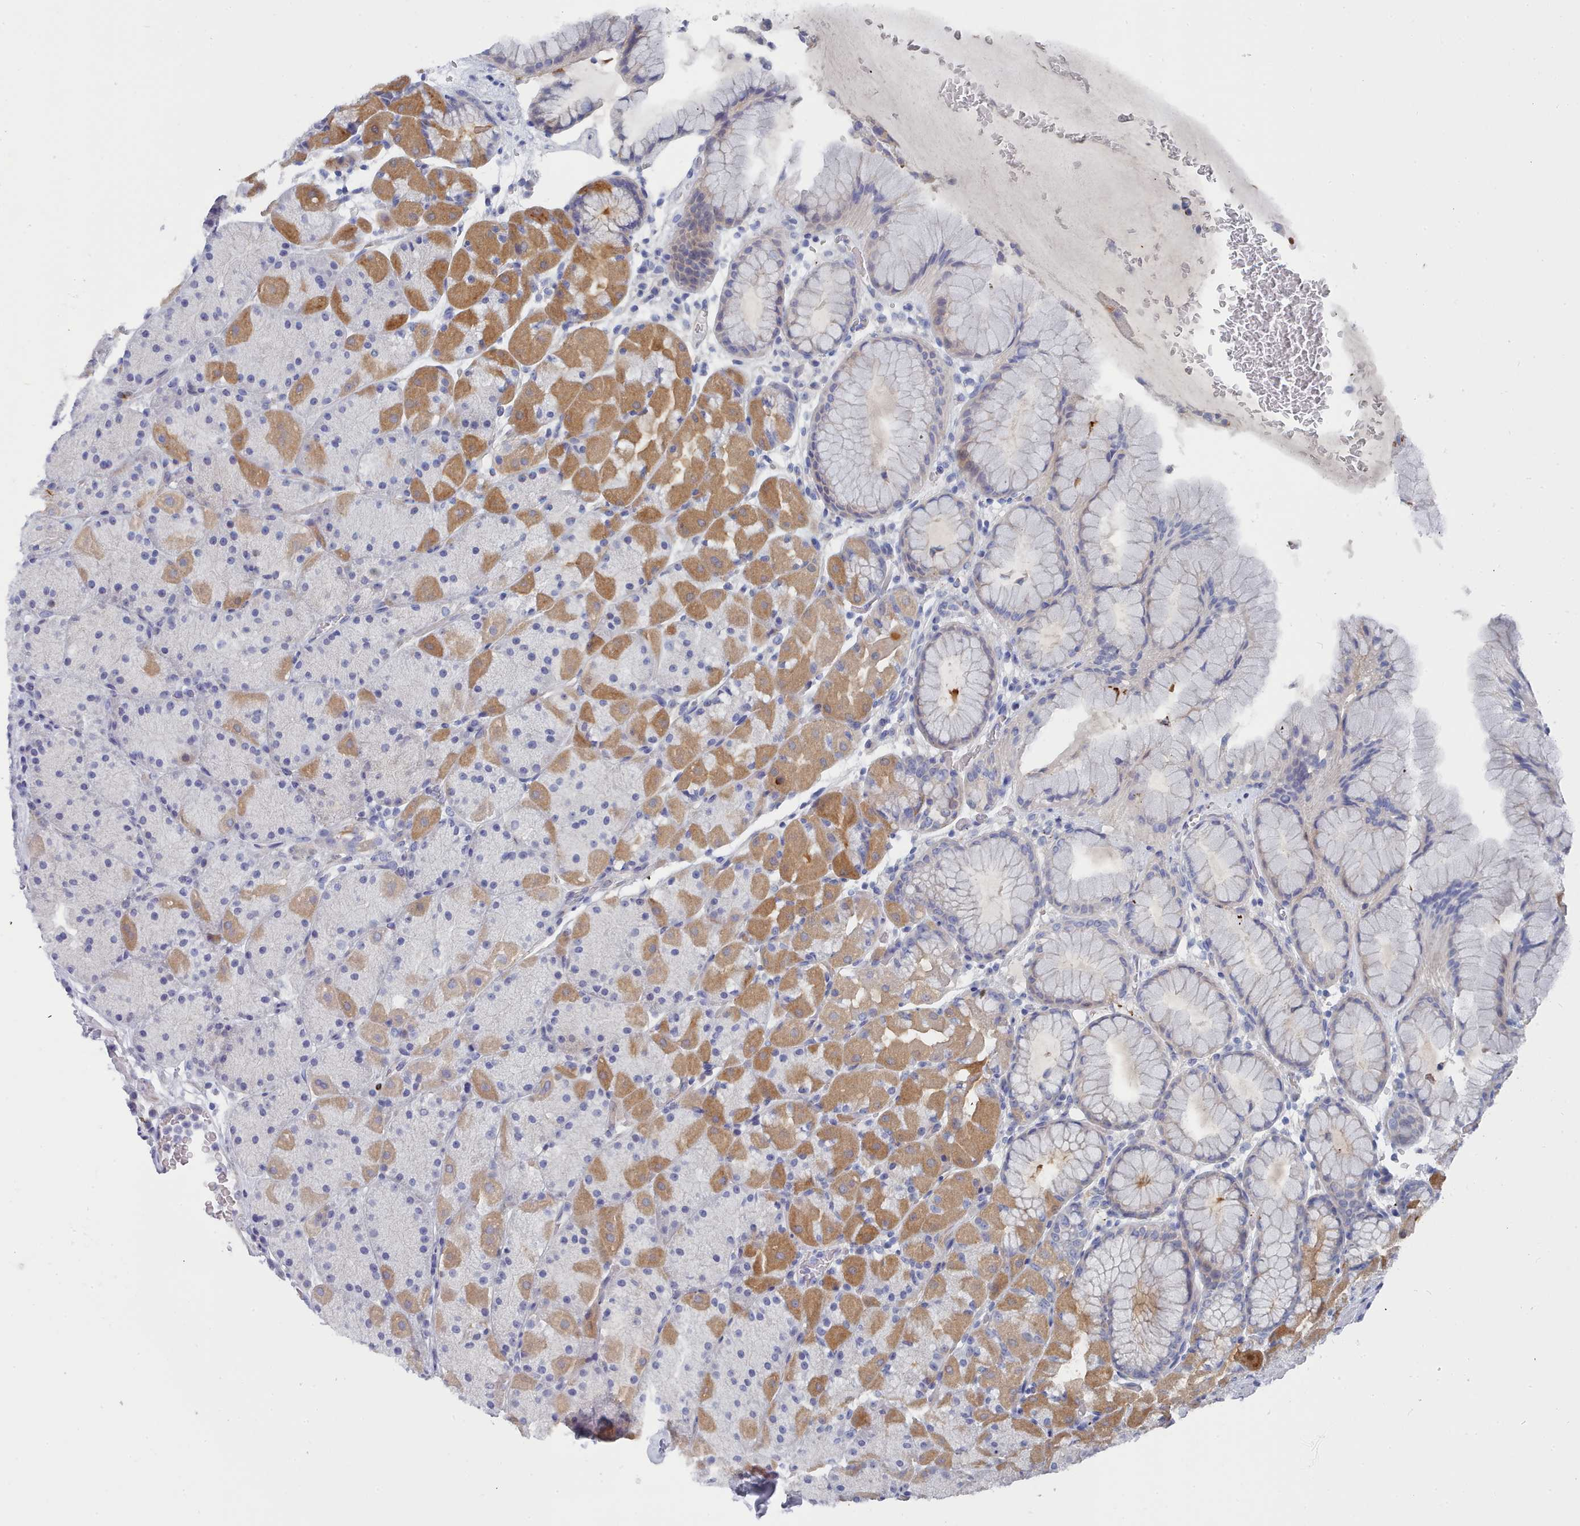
{"staining": {"intensity": "moderate", "quantity": "25%-75%", "location": "cytoplasmic/membranous"}, "tissue": "stomach", "cell_type": "Glandular cells", "image_type": "normal", "snomed": [{"axis": "morphology", "description": "Normal tissue, NOS"}, {"axis": "topography", "description": "Stomach, upper"}, {"axis": "topography", "description": "Stomach, lower"}], "caption": "Glandular cells display medium levels of moderate cytoplasmic/membranous staining in about 25%-75% of cells in unremarkable stomach.", "gene": "ENSG00000285188", "patient": {"sex": "male", "age": 67}}